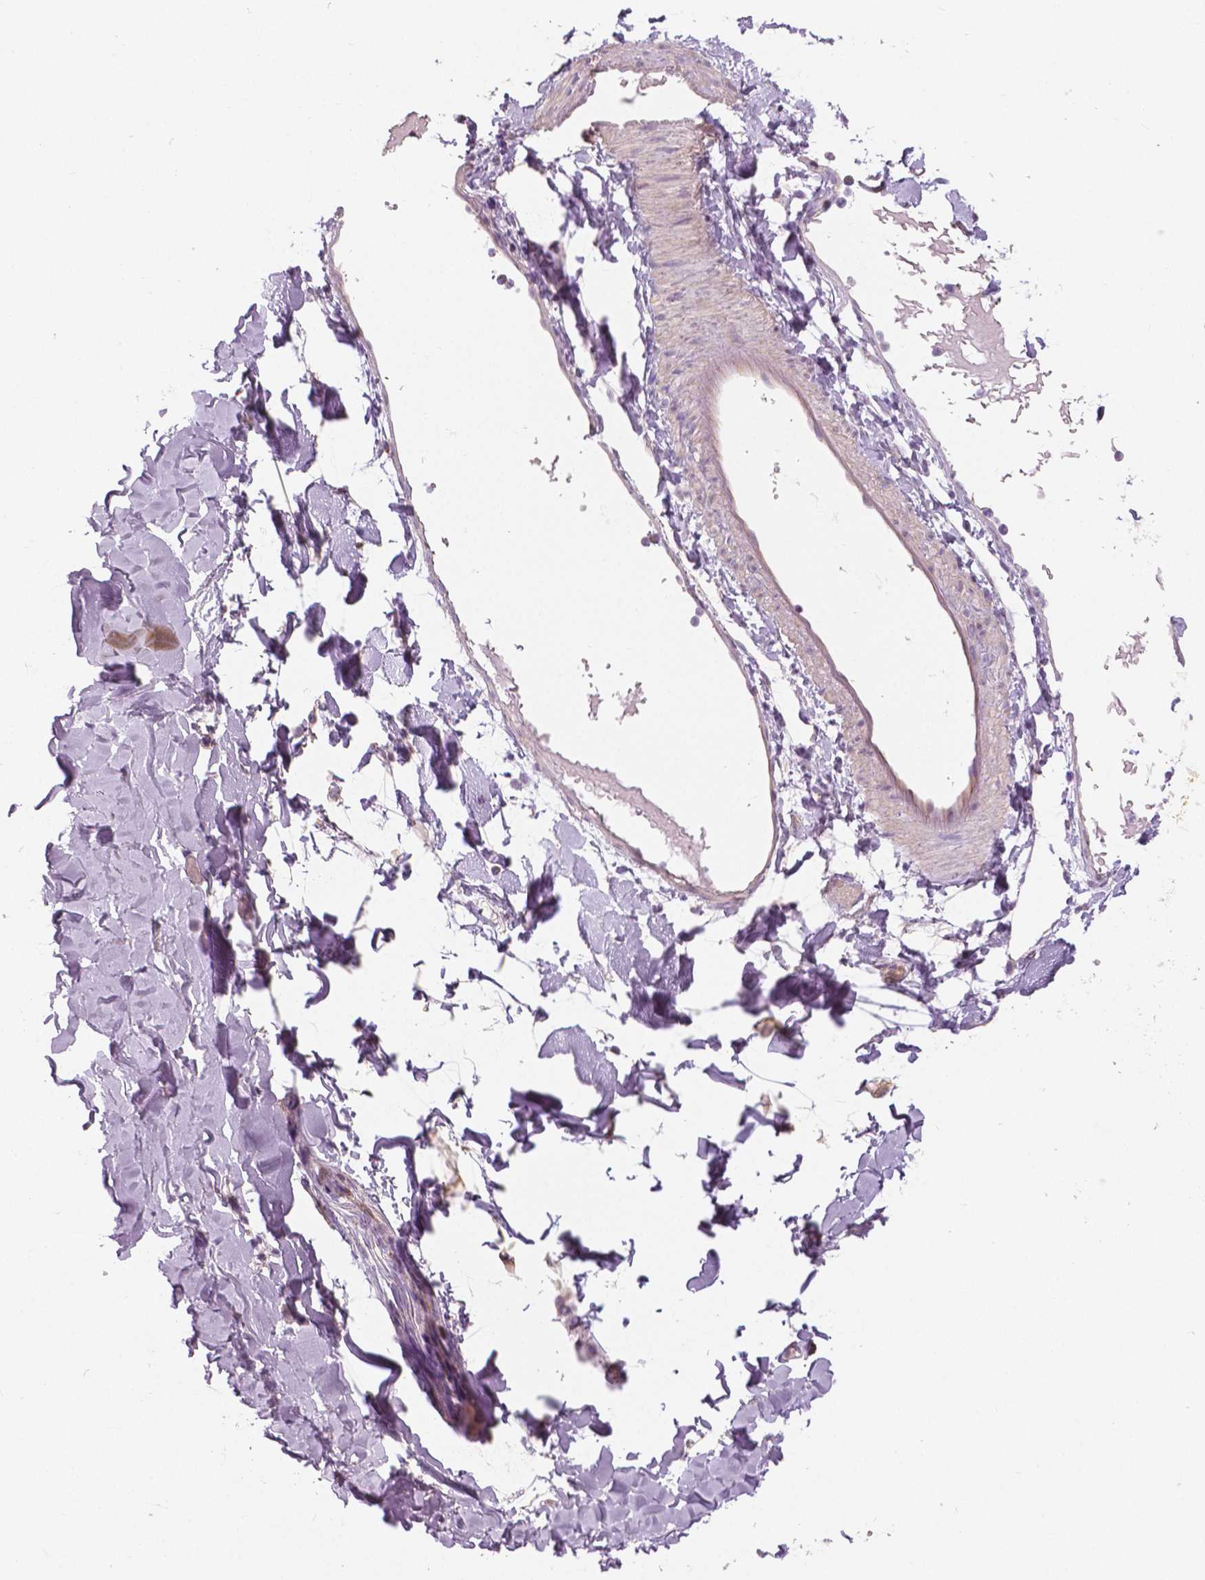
{"staining": {"intensity": "negative", "quantity": "none", "location": "none"}, "tissue": "adipose tissue", "cell_type": "Adipocytes", "image_type": "normal", "snomed": [{"axis": "morphology", "description": "Normal tissue, NOS"}, {"axis": "topography", "description": "Gallbladder"}, {"axis": "topography", "description": "Peripheral nerve tissue"}], "caption": "Protein analysis of unremarkable adipose tissue exhibits no significant expression in adipocytes. The staining is performed using DAB (3,3'-diaminobenzidine) brown chromogen with nuclei counter-stained in using hematoxylin.", "gene": "SLC24A1", "patient": {"sex": "female", "age": 45}}